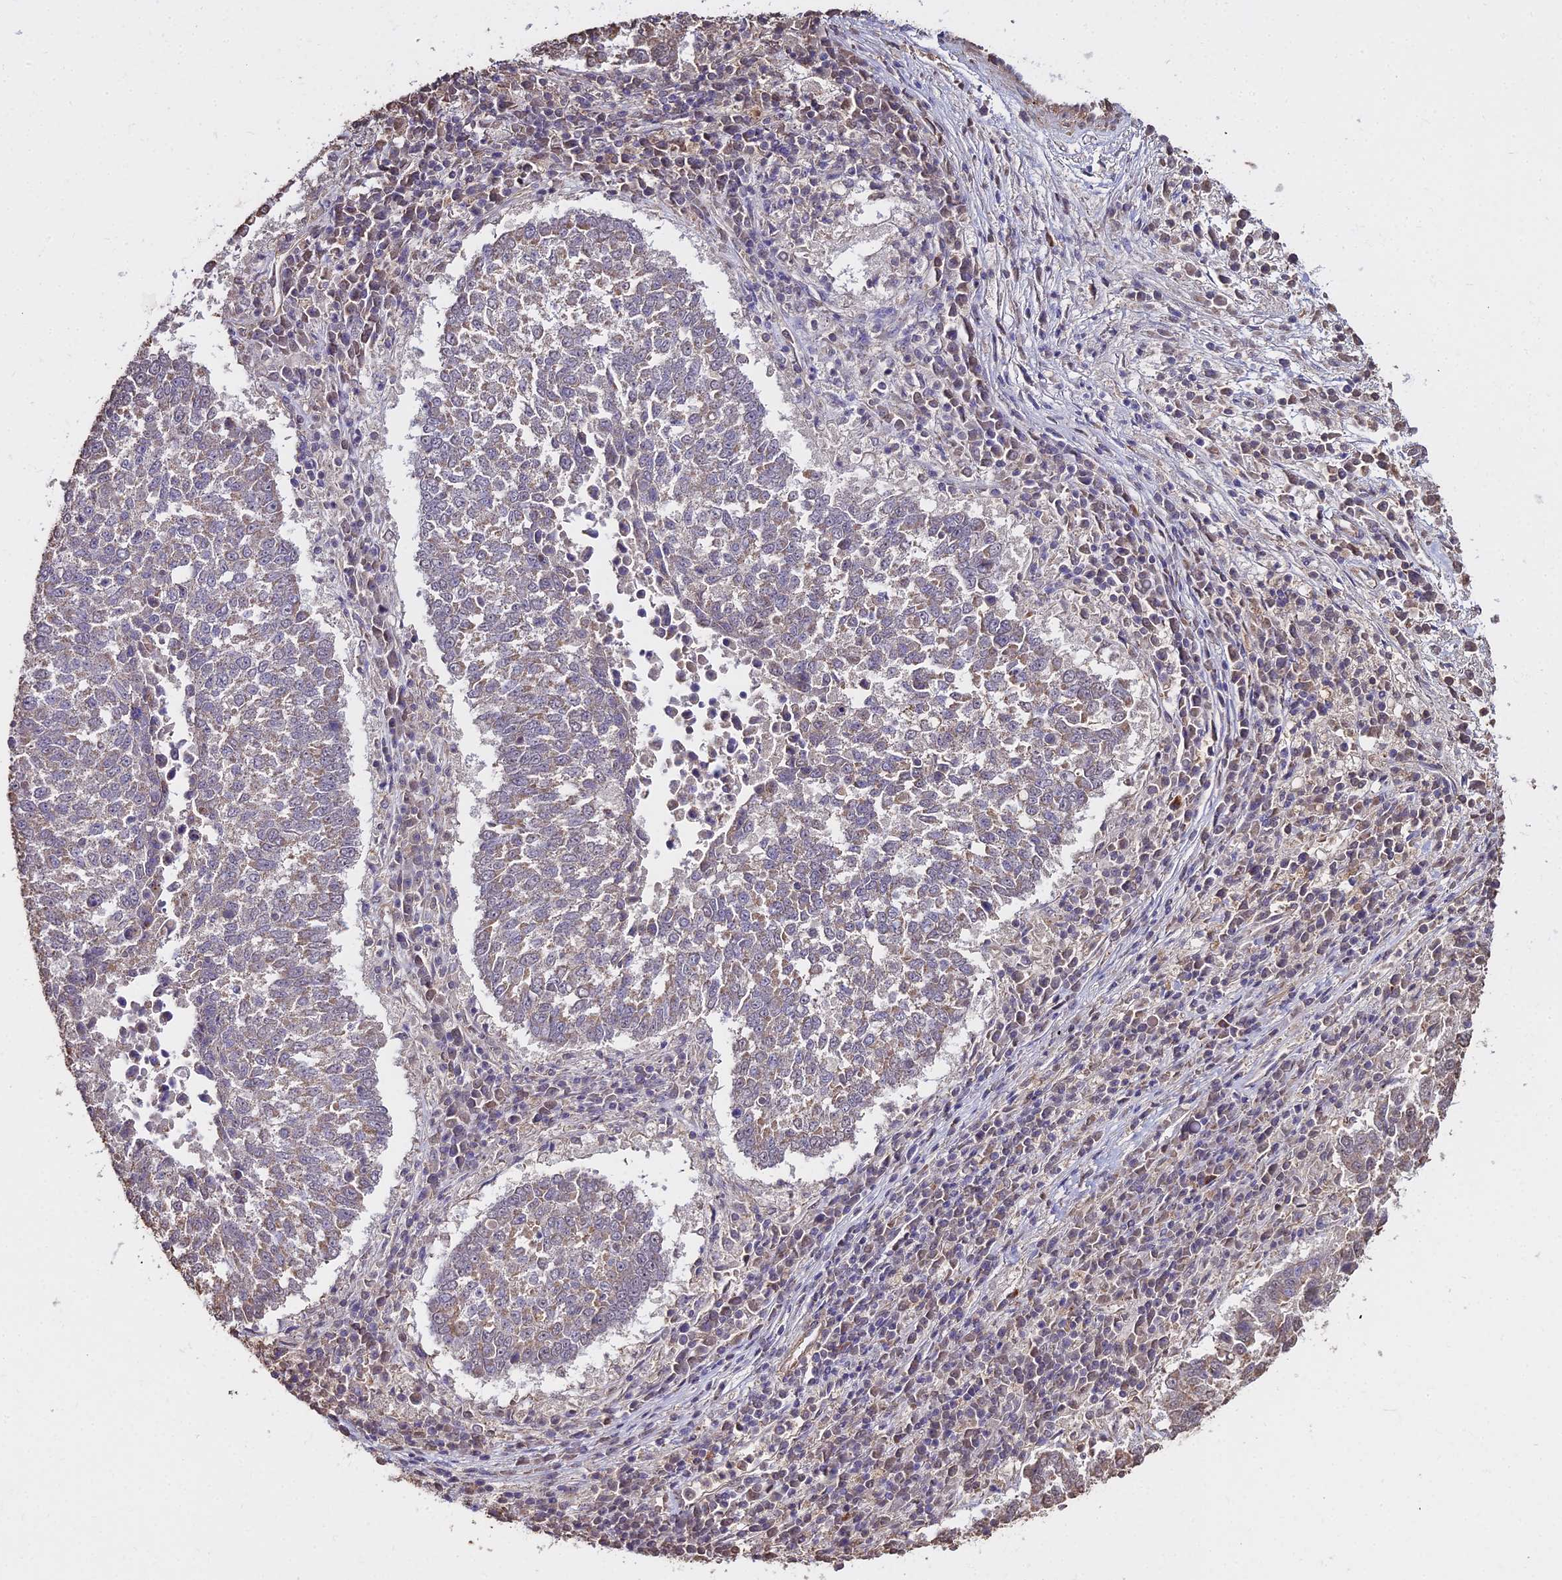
{"staining": {"intensity": "weak", "quantity": "25%-75%", "location": "cytoplasmic/membranous"}, "tissue": "lung cancer", "cell_type": "Tumor cells", "image_type": "cancer", "snomed": [{"axis": "morphology", "description": "Squamous cell carcinoma, NOS"}, {"axis": "topography", "description": "Lung"}], "caption": "This is a micrograph of immunohistochemistry staining of lung cancer, which shows weak expression in the cytoplasmic/membranous of tumor cells.", "gene": "METTL13", "patient": {"sex": "male", "age": 73}}